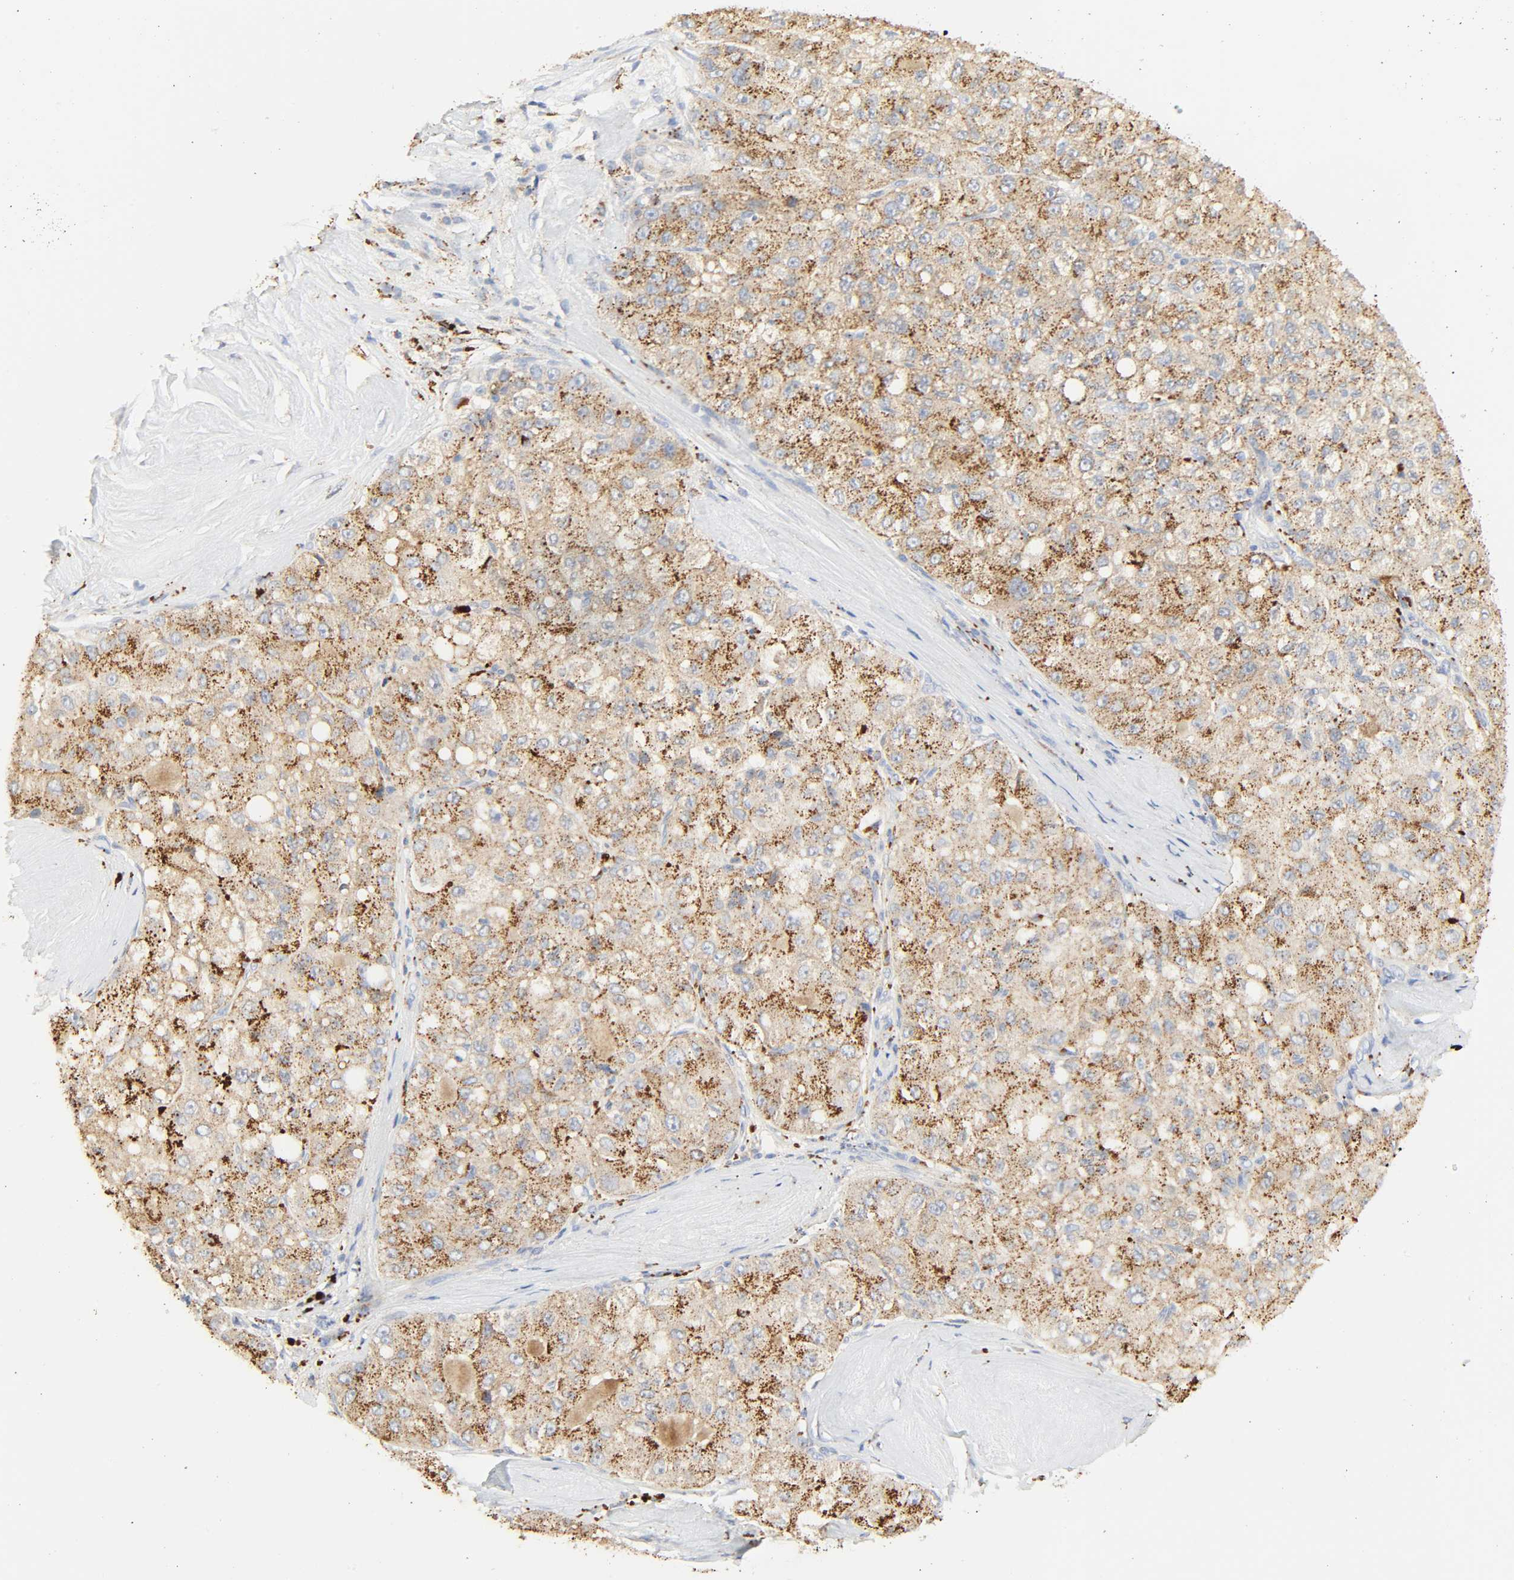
{"staining": {"intensity": "moderate", "quantity": ">75%", "location": "cytoplasmic/membranous"}, "tissue": "liver cancer", "cell_type": "Tumor cells", "image_type": "cancer", "snomed": [{"axis": "morphology", "description": "Carcinoma, Hepatocellular, NOS"}, {"axis": "topography", "description": "Liver"}], "caption": "Liver cancer (hepatocellular carcinoma) was stained to show a protein in brown. There is medium levels of moderate cytoplasmic/membranous expression in approximately >75% of tumor cells.", "gene": "CAMK2A", "patient": {"sex": "male", "age": 80}}